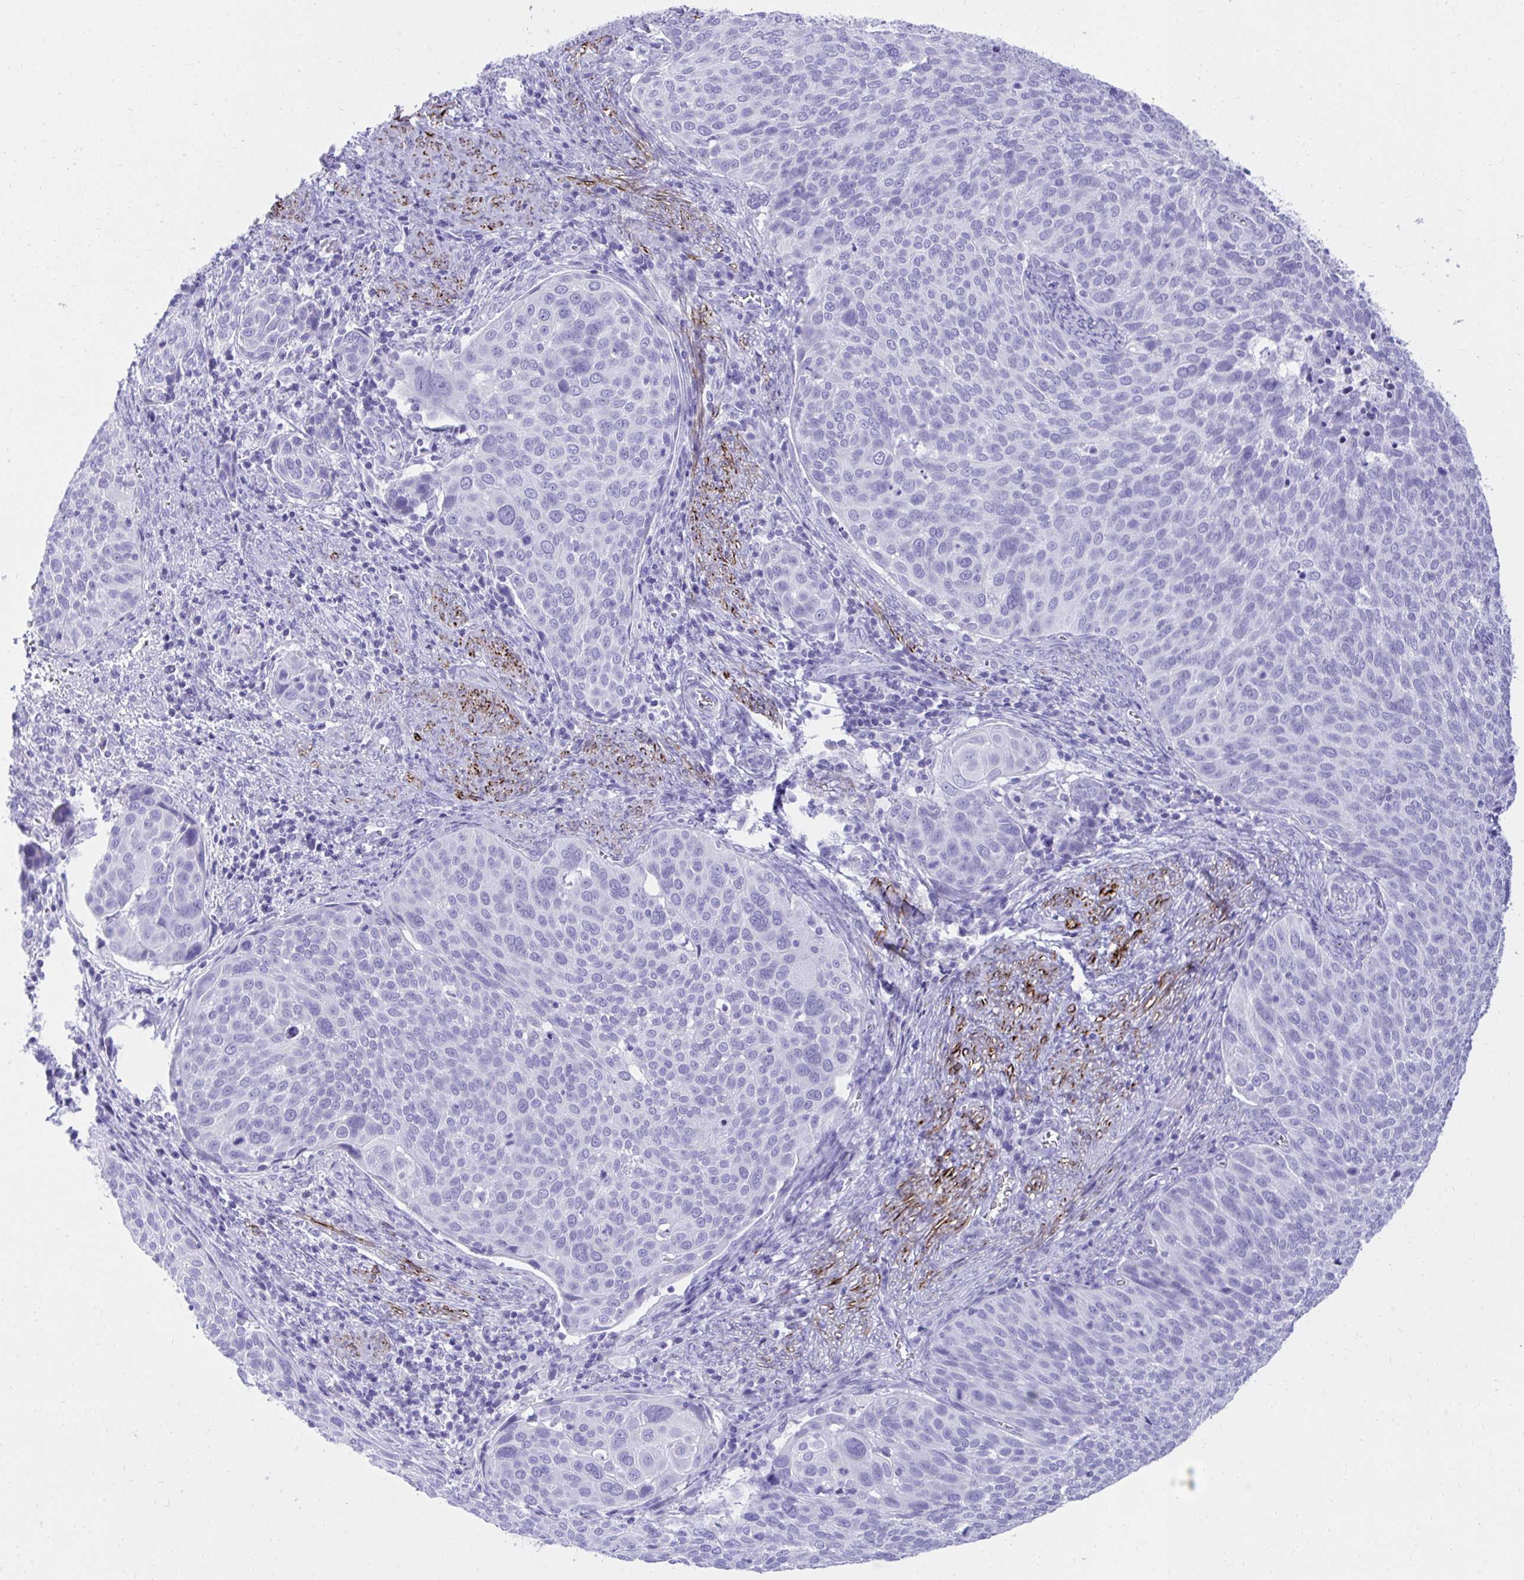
{"staining": {"intensity": "negative", "quantity": "none", "location": "none"}, "tissue": "cervical cancer", "cell_type": "Tumor cells", "image_type": "cancer", "snomed": [{"axis": "morphology", "description": "Squamous cell carcinoma, NOS"}, {"axis": "topography", "description": "Cervix"}], "caption": "Immunohistochemistry of human cervical squamous cell carcinoma displays no expression in tumor cells.", "gene": "KCNN4", "patient": {"sex": "female", "age": 39}}